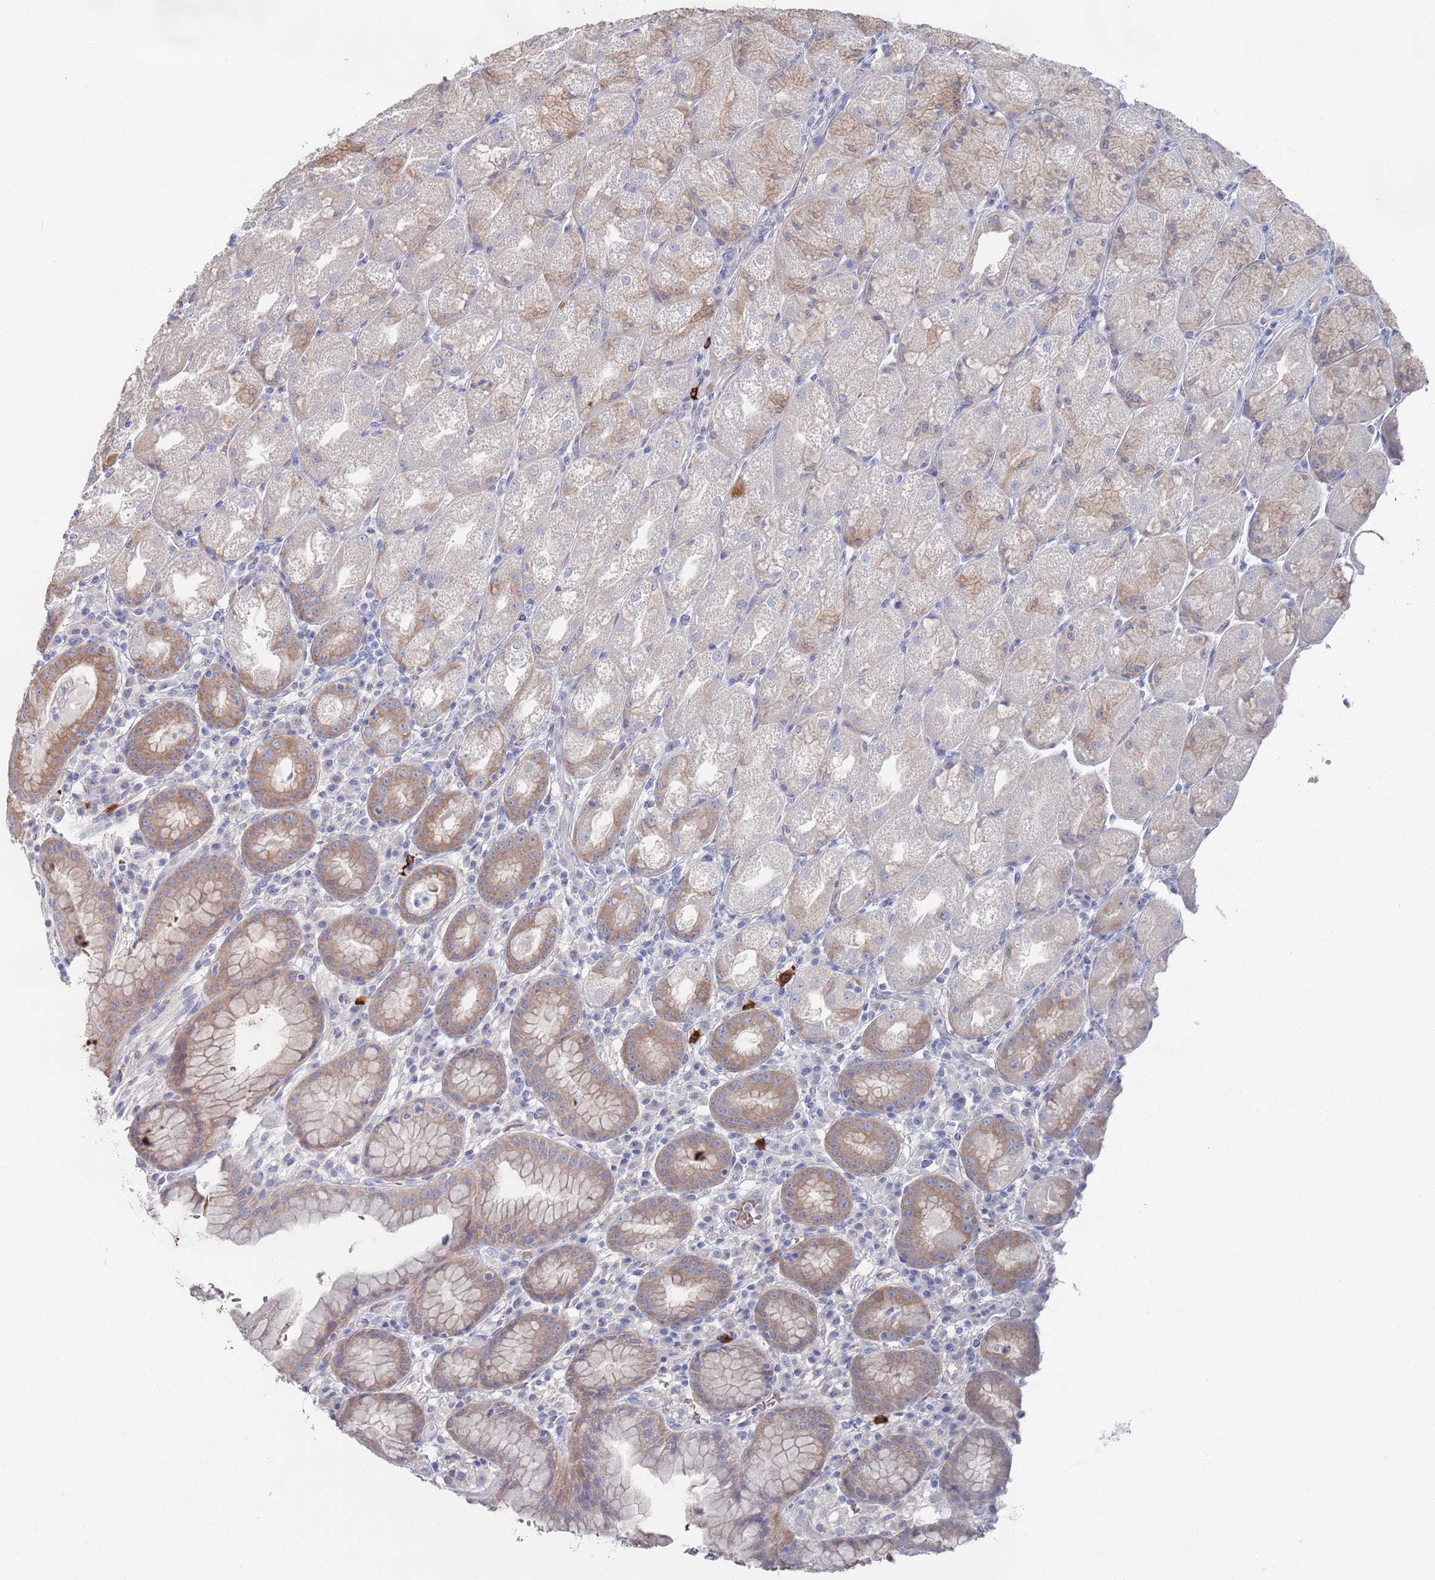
{"staining": {"intensity": "moderate", "quantity": "25%-75%", "location": "cytoplasmic/membranous"}, "tissue": "stomach", "cell_type": "Glandular cells", "image_type": "normal", "snomed": [{"axis": "morphology", "description": "Normal tissue, NOS"}, {"axis": "topography", "description": "Stomach, upper"}], "caption": "IHC histopathology image of benign human stomach stained for a protein (brown), which reveals medium levels of moderate cytoplasmic/membranous staining in approximately 25%-75% of glandular cells.", "gene": "TMCO3", "patient": {"sex": "male", "age": 52}}